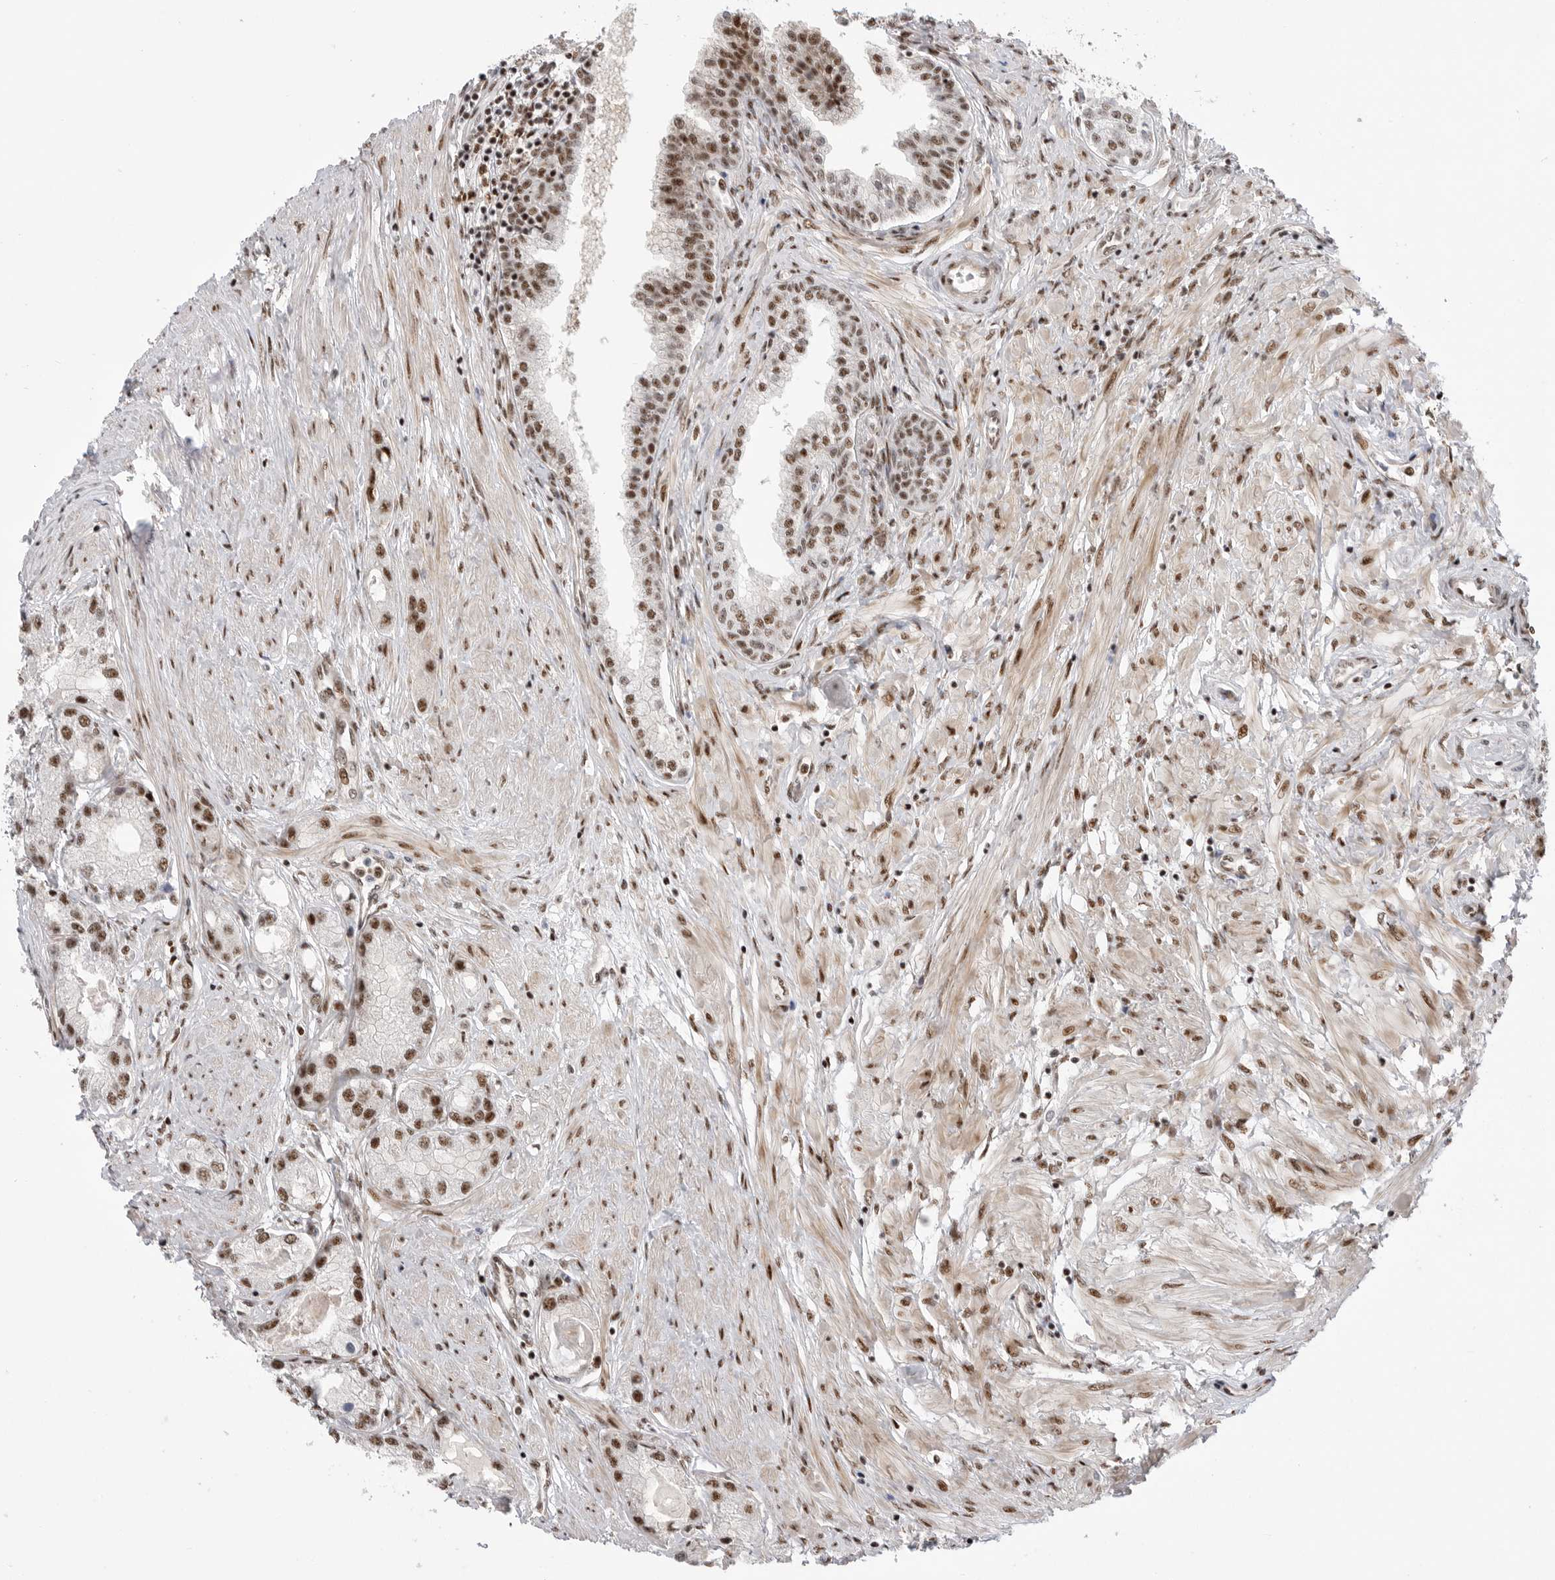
{"staining": {"intensity": "moderate", "quantity": ">75%", "location": "nuclear"}, "tissue": "prostate cancer", "cell_type": "Tumor cells", "image_type": "cancer", "snomed": [{"axis": "morphology", "description": "Adenocarcinoma, Low grade"}, {"axis": "topography", "description": "Prostate"}], "caption": "Immunohistochemical staining of human prostate adenocarcinoma (low-grade) shows moderate nuclear protein expression in about >75% of tumor cells.", "gene": "GPATCH2", "patient": {"sex": "male", "age": 62}}